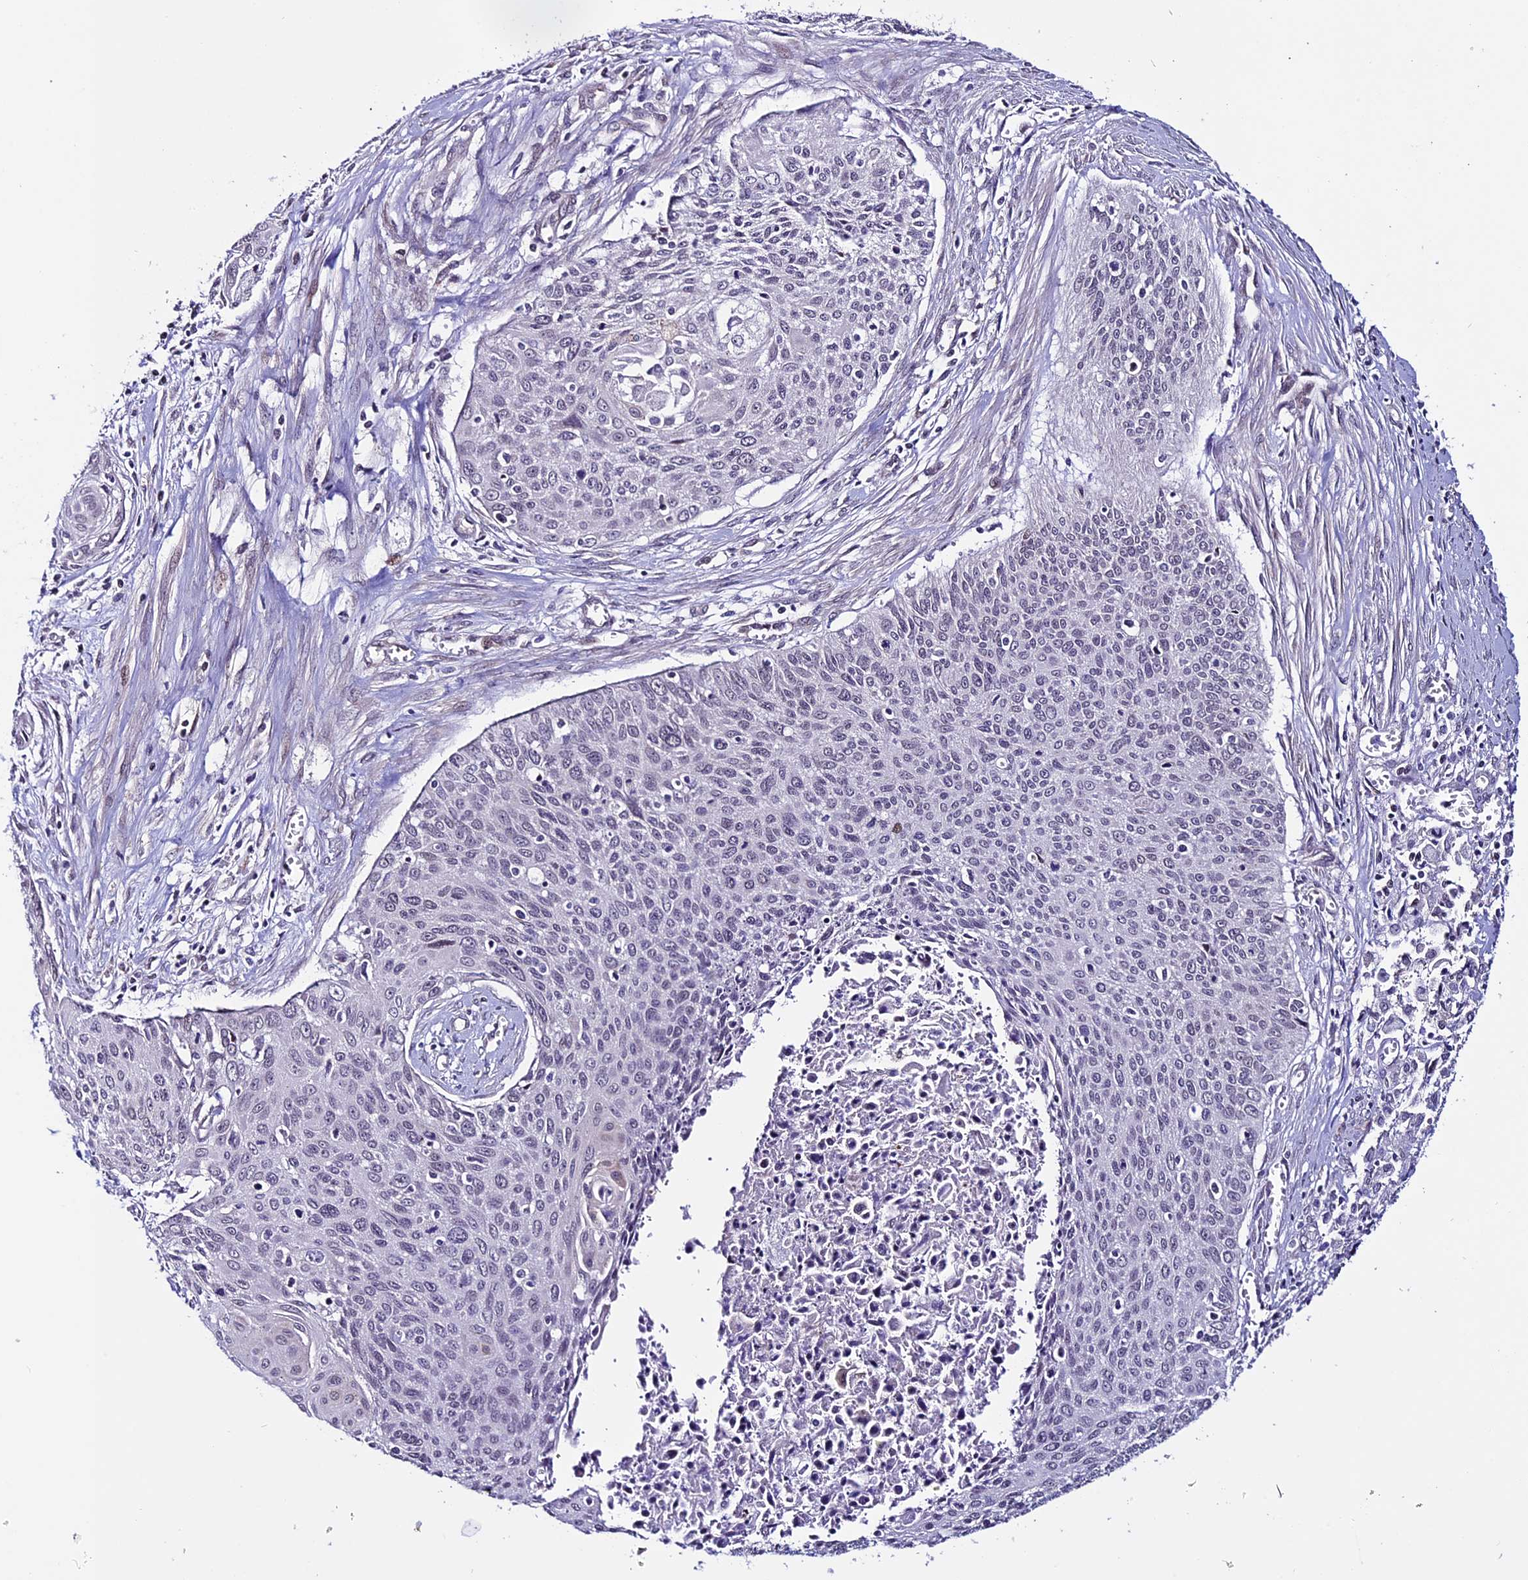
{"staining": {"intensity": "negative", "quantity": "none", "location": "none"}, "tissue": "cervical cancer", "cell_type": "Tumor cells", "image_type": "cancer", "snomed": [{"axis": "morphology", "description": "Squamous cell carcinoma, NOS"}, {"axis": "topography", "description": "Cervix"}], "caption": "High power microscopy image of an immunohistochemistry micrograph of cervical cancer, revealing no significant positivity in tumor cells. (Stains: DAB (3,3'-diaminobenzidine) immunohistochemistry with hematoxylin counter stain, Microscopy: brightfield microscopy at high magnification).", "gene": "TMEM171", "patient": {"sex": "female", "age": 55}}